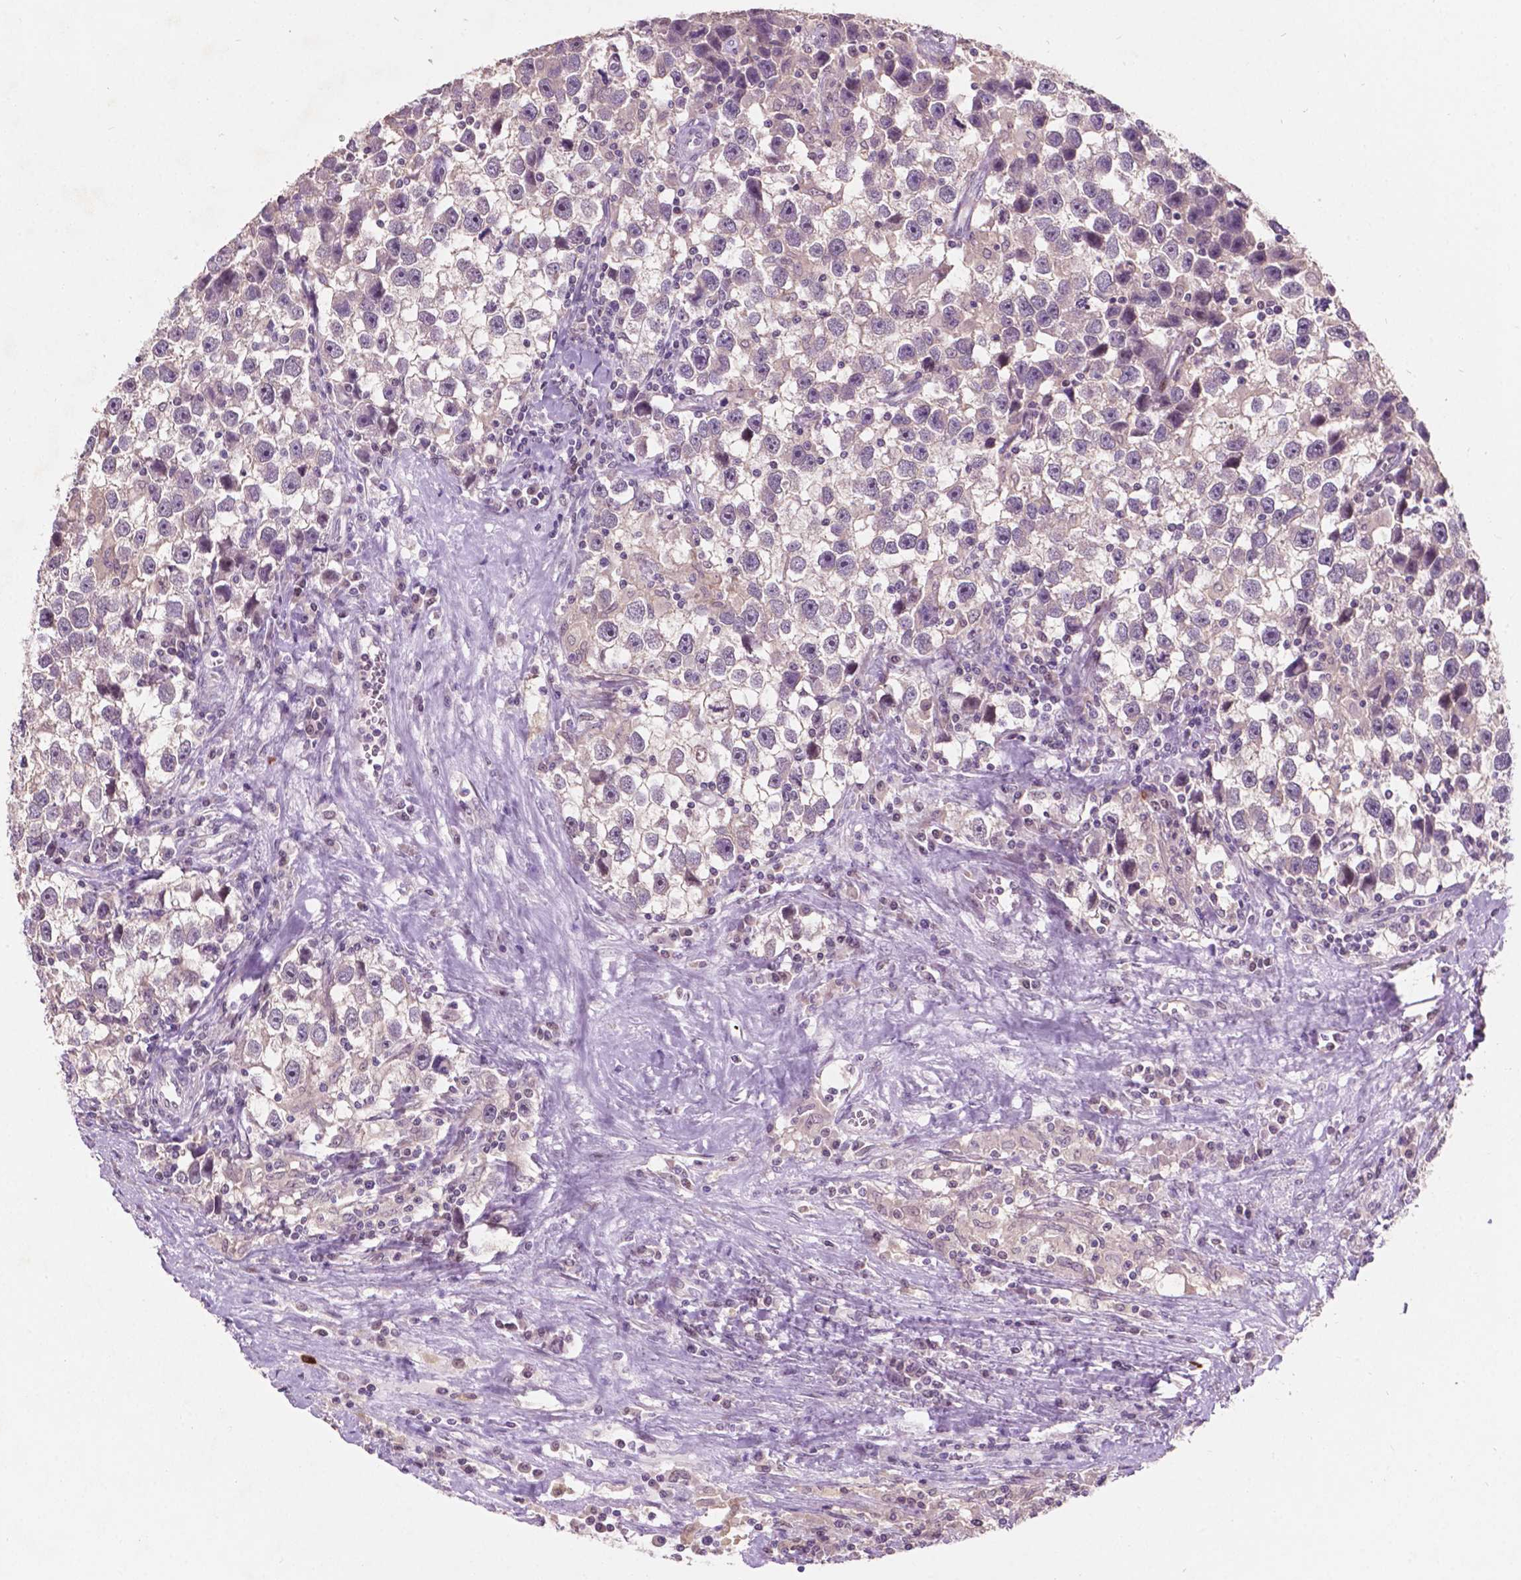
{"staining": {"intensity": "negative", "quantity": "none", "location": "none"}, "tissue": "testis cancer", "cell_type": "Tumor cells", "image_type": "cancer", "snomed": [{"axis": "morphology", "description": "Seminoma, NOS"}, {"axis": "topography", "description": "Testis"}], "caption": "IHC micrograph of testis cancer (seminoma) stained for a protein (brown), which shows no positivity in tumor cells. (IHC, brightfield microscopy, high magnification).", "gene": "TM6SF2", "patient": {"sex": "male", "age": 43}}